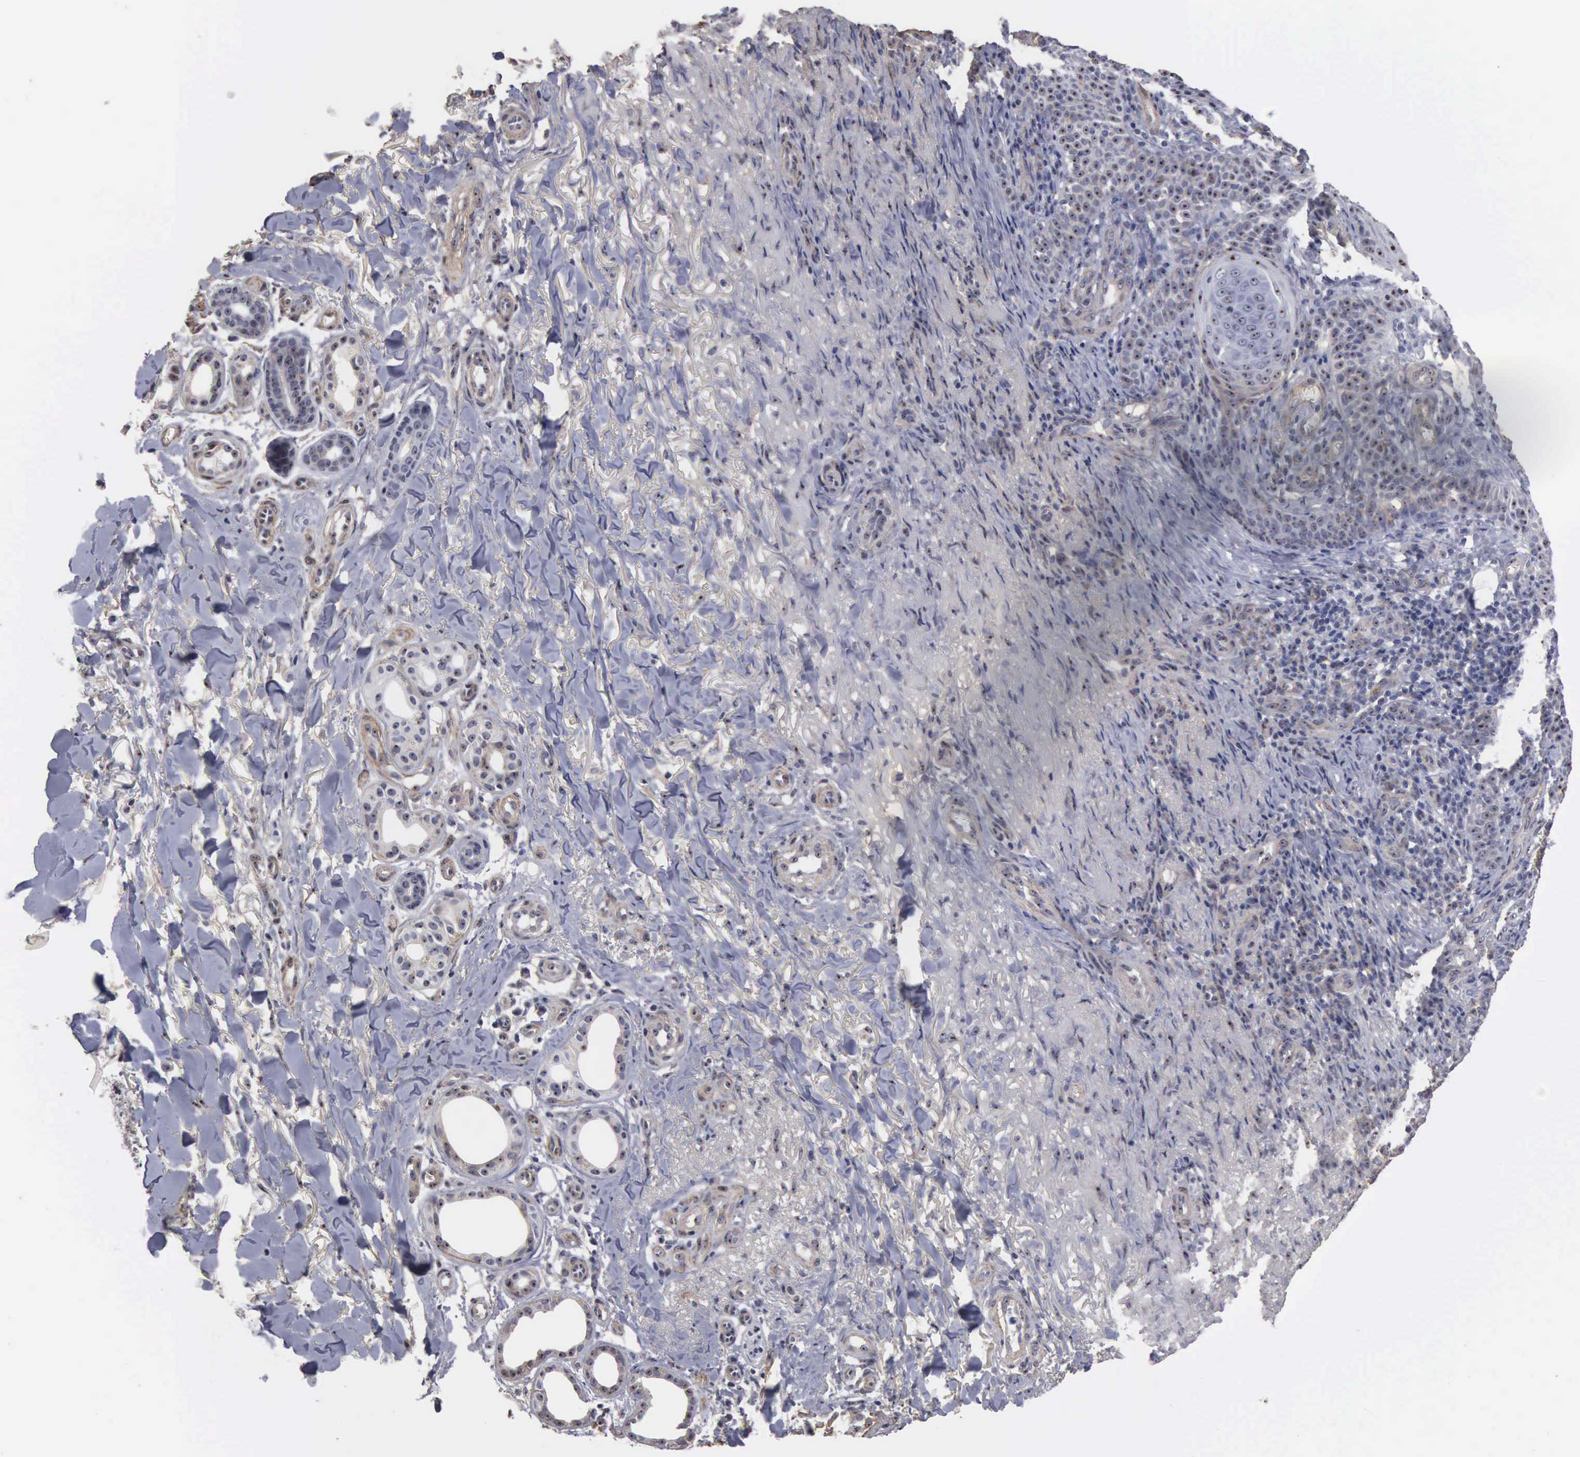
{"staining": {"intensity": "weak", "quantity": "25%-75%", "location": "cytoplasmic/membranous,nuclear"}, "tissue": "skin cancer", "cell_type": "Tumor cells", "image_type": "cancer", "snomed": [{"axis": "morphology", "description": "Basal cell carcinoma"}, {"axis": "topography", "description": "Skin"}], "caption": "Protein expression analysis of human skin cancer reveals weak cytoplasmic/membranous and nuclear expression in approximately 25%-75% of tumor cells.", "gene": "NGDN", "patient": {"sex": "male", "age": 81}}